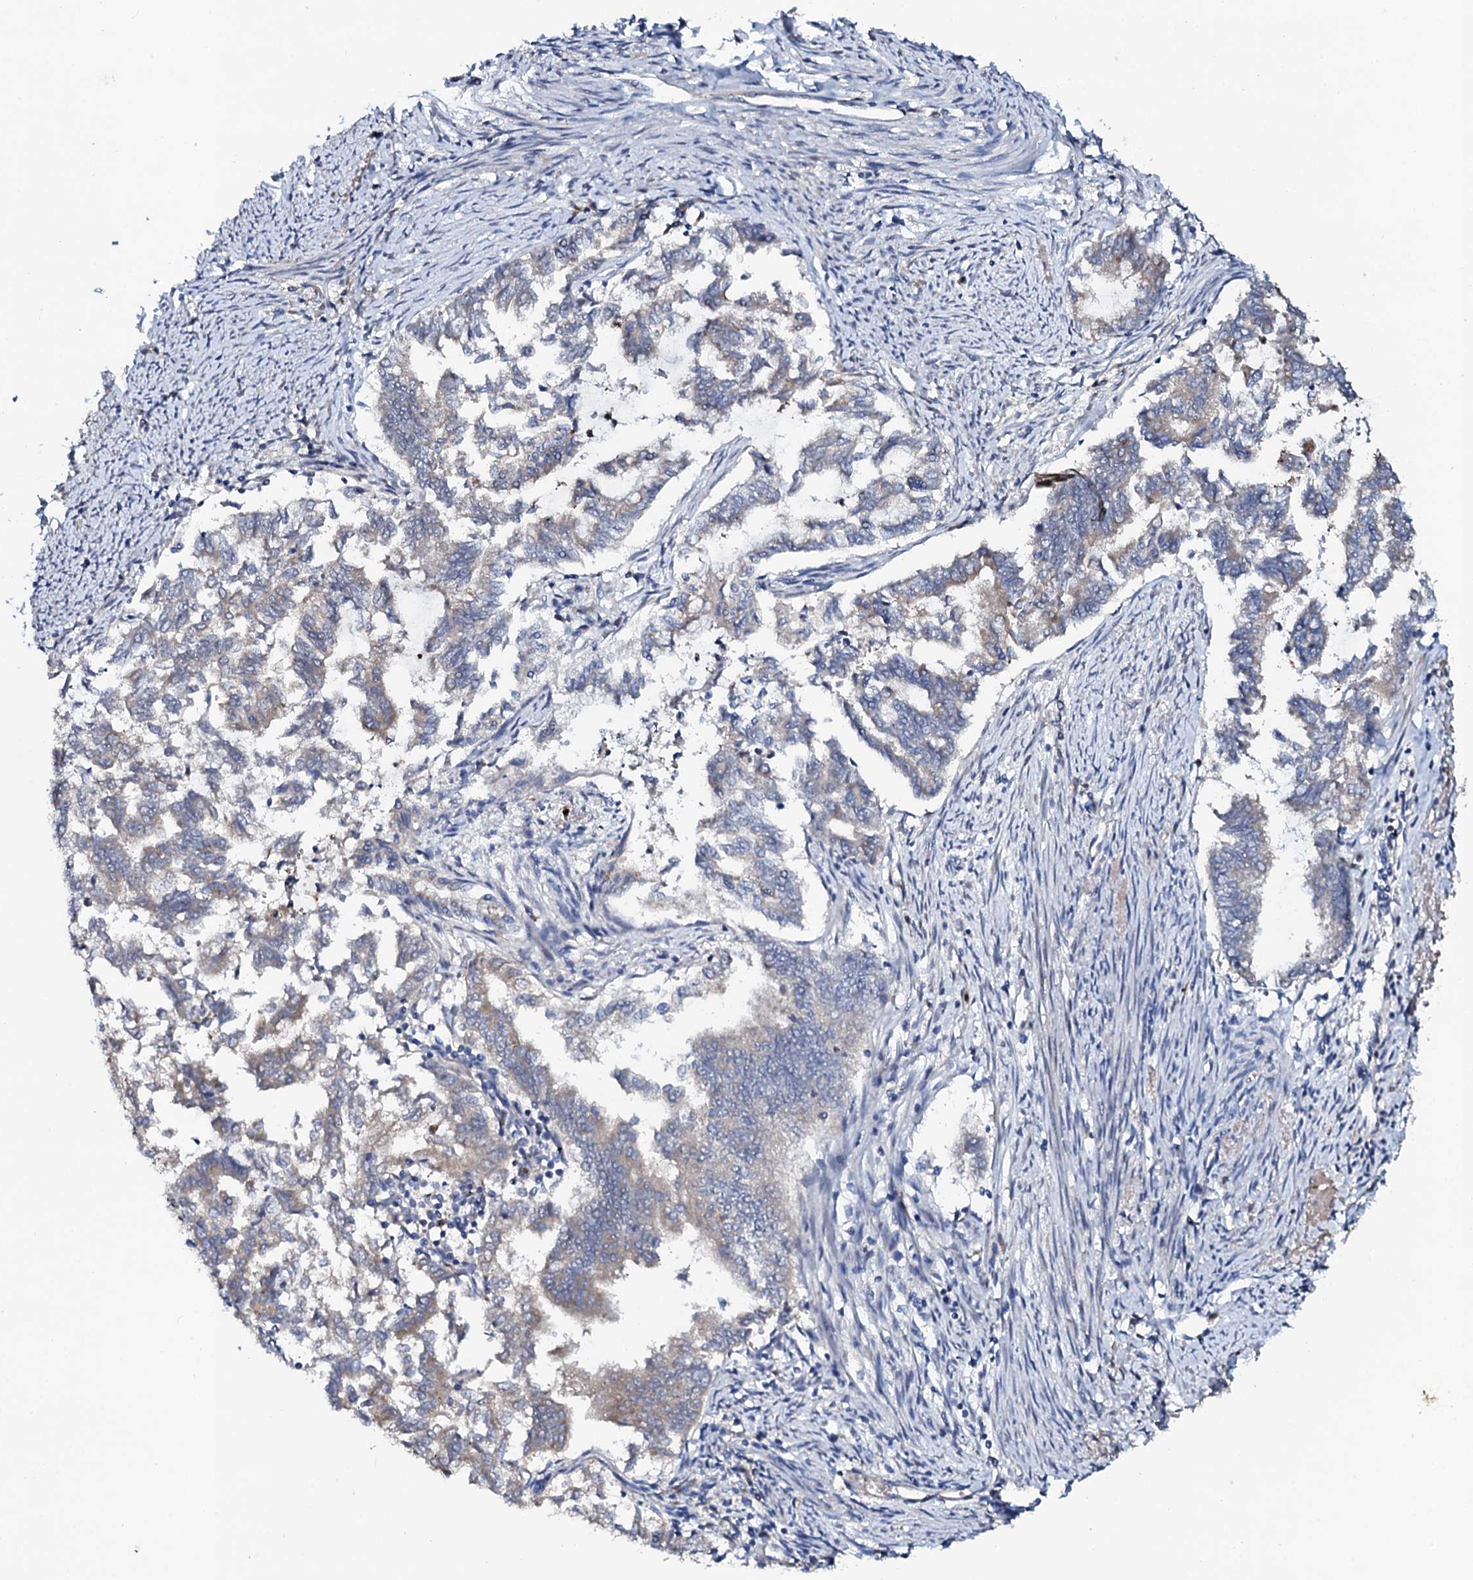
{"staining": {"intensity": "weak", "quantity": "<25%", "location": "cytoplasmic/membranous"}, "tissue": "endometrial cancer", "cell_type": "Tumor cells", "image_type": "cancer", "snomed": [{"axis": "morphology", "description": "Adenocarcinoma, NOS"}, {"axis": "topography", "description": "Endometrium"}], "caption": "IHC micrograph of neoplastic tissue: endometrial cancer (adenocarcinoma) stained with DAB demonstrates no significant protein staining in tumor cells.", "gene": "COG6", "patient": {"sex": "female", "age": 79}}